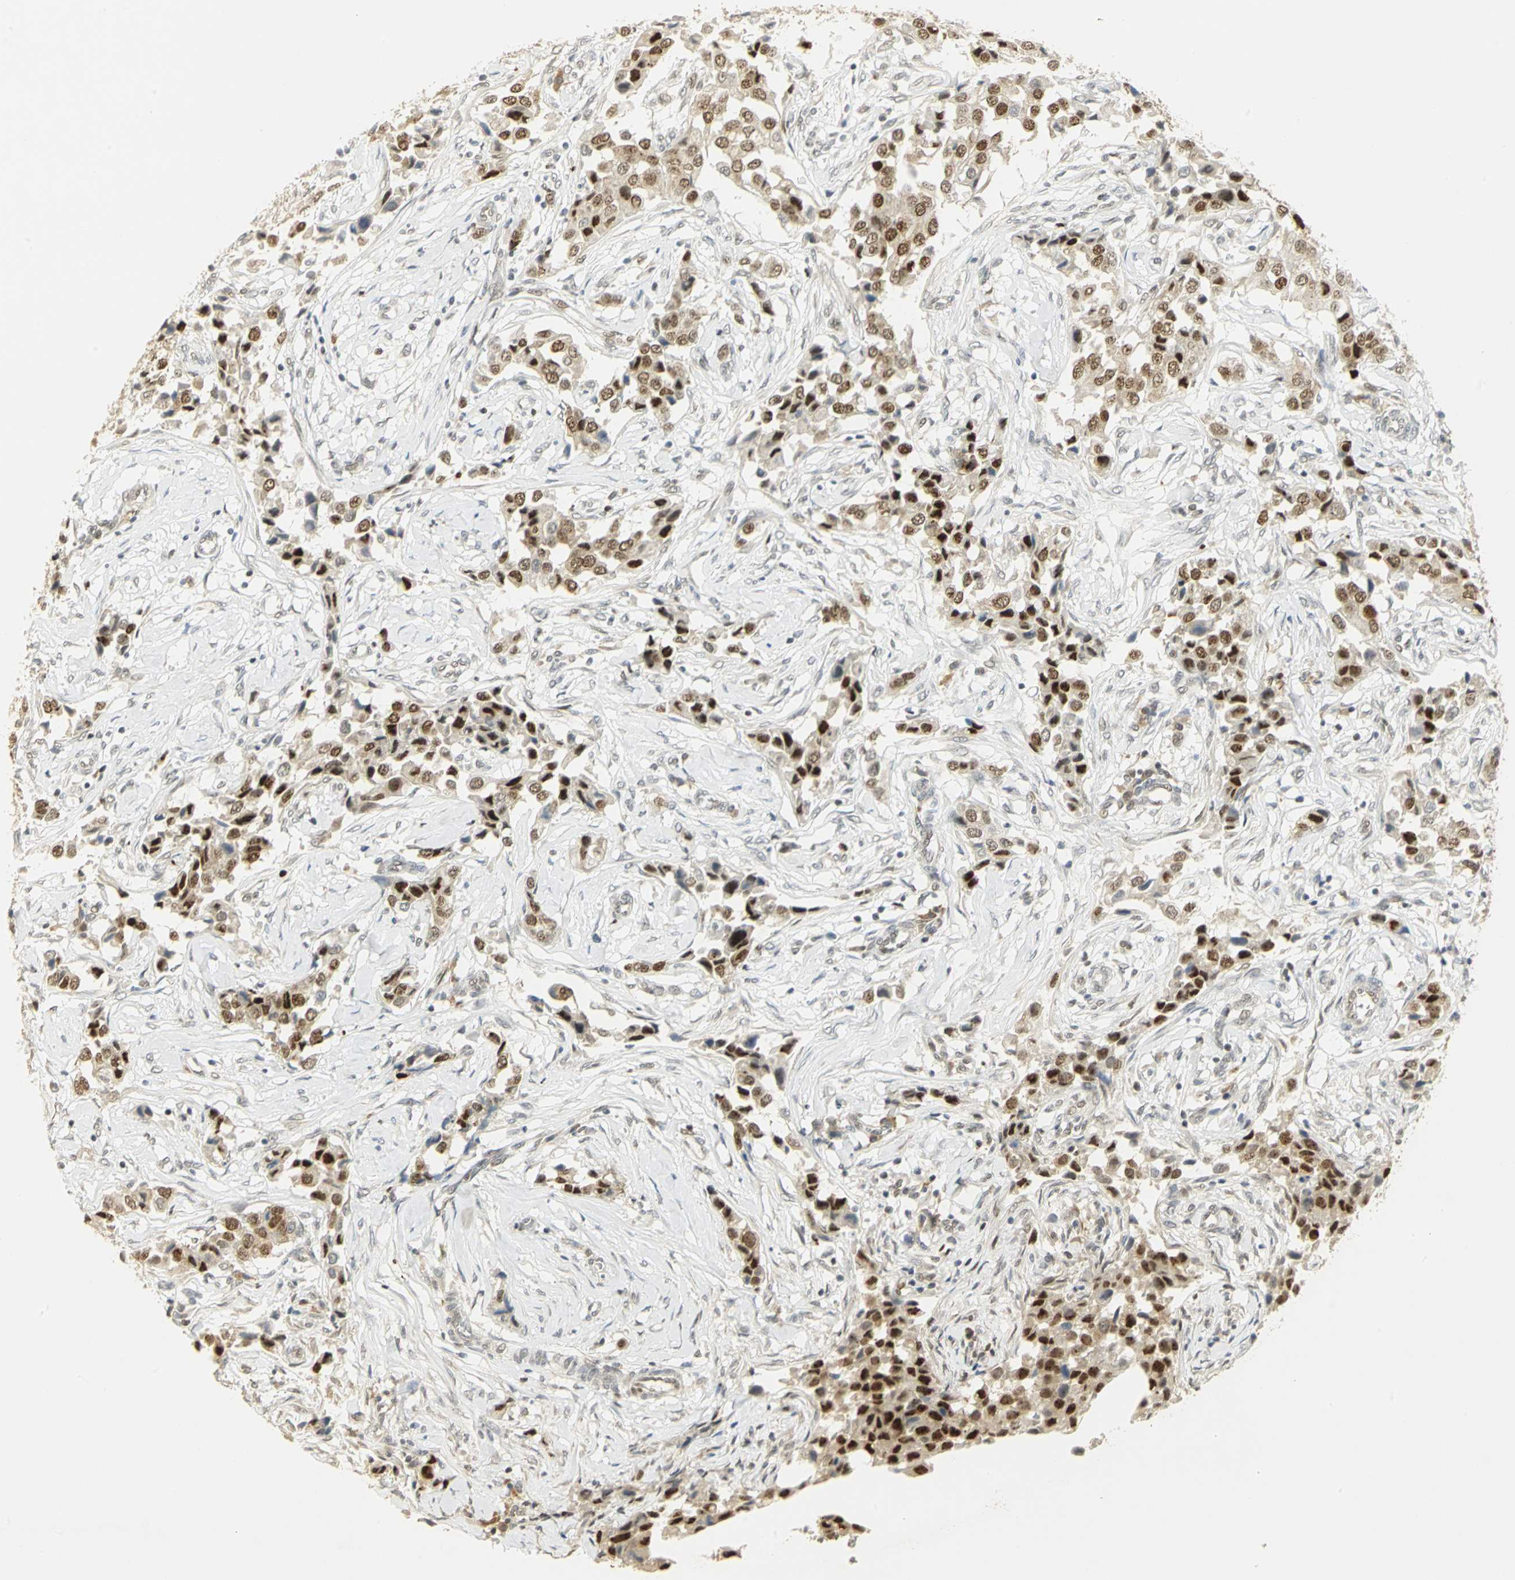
{"staining": {"intensity": "strong", "quantity": ">75%", "location": "nuclear"}, "tissue": "breast cancer", "cell_type": "Tumor cells", "image_type": "cancer", "snomed": [{"axis": "morphology", "description": "Duct carcinoma"}, {"axis": "topography", "description": "Breast"}], "caption": "There is high levels of strong nuclear expression in tumor cells of breast cancer (invasive ductal carcinoma), as demonstrated by immunohistochemical staining (brown color).", "gene": "AK6", "patient": {"sex": "female", "age": 80}}